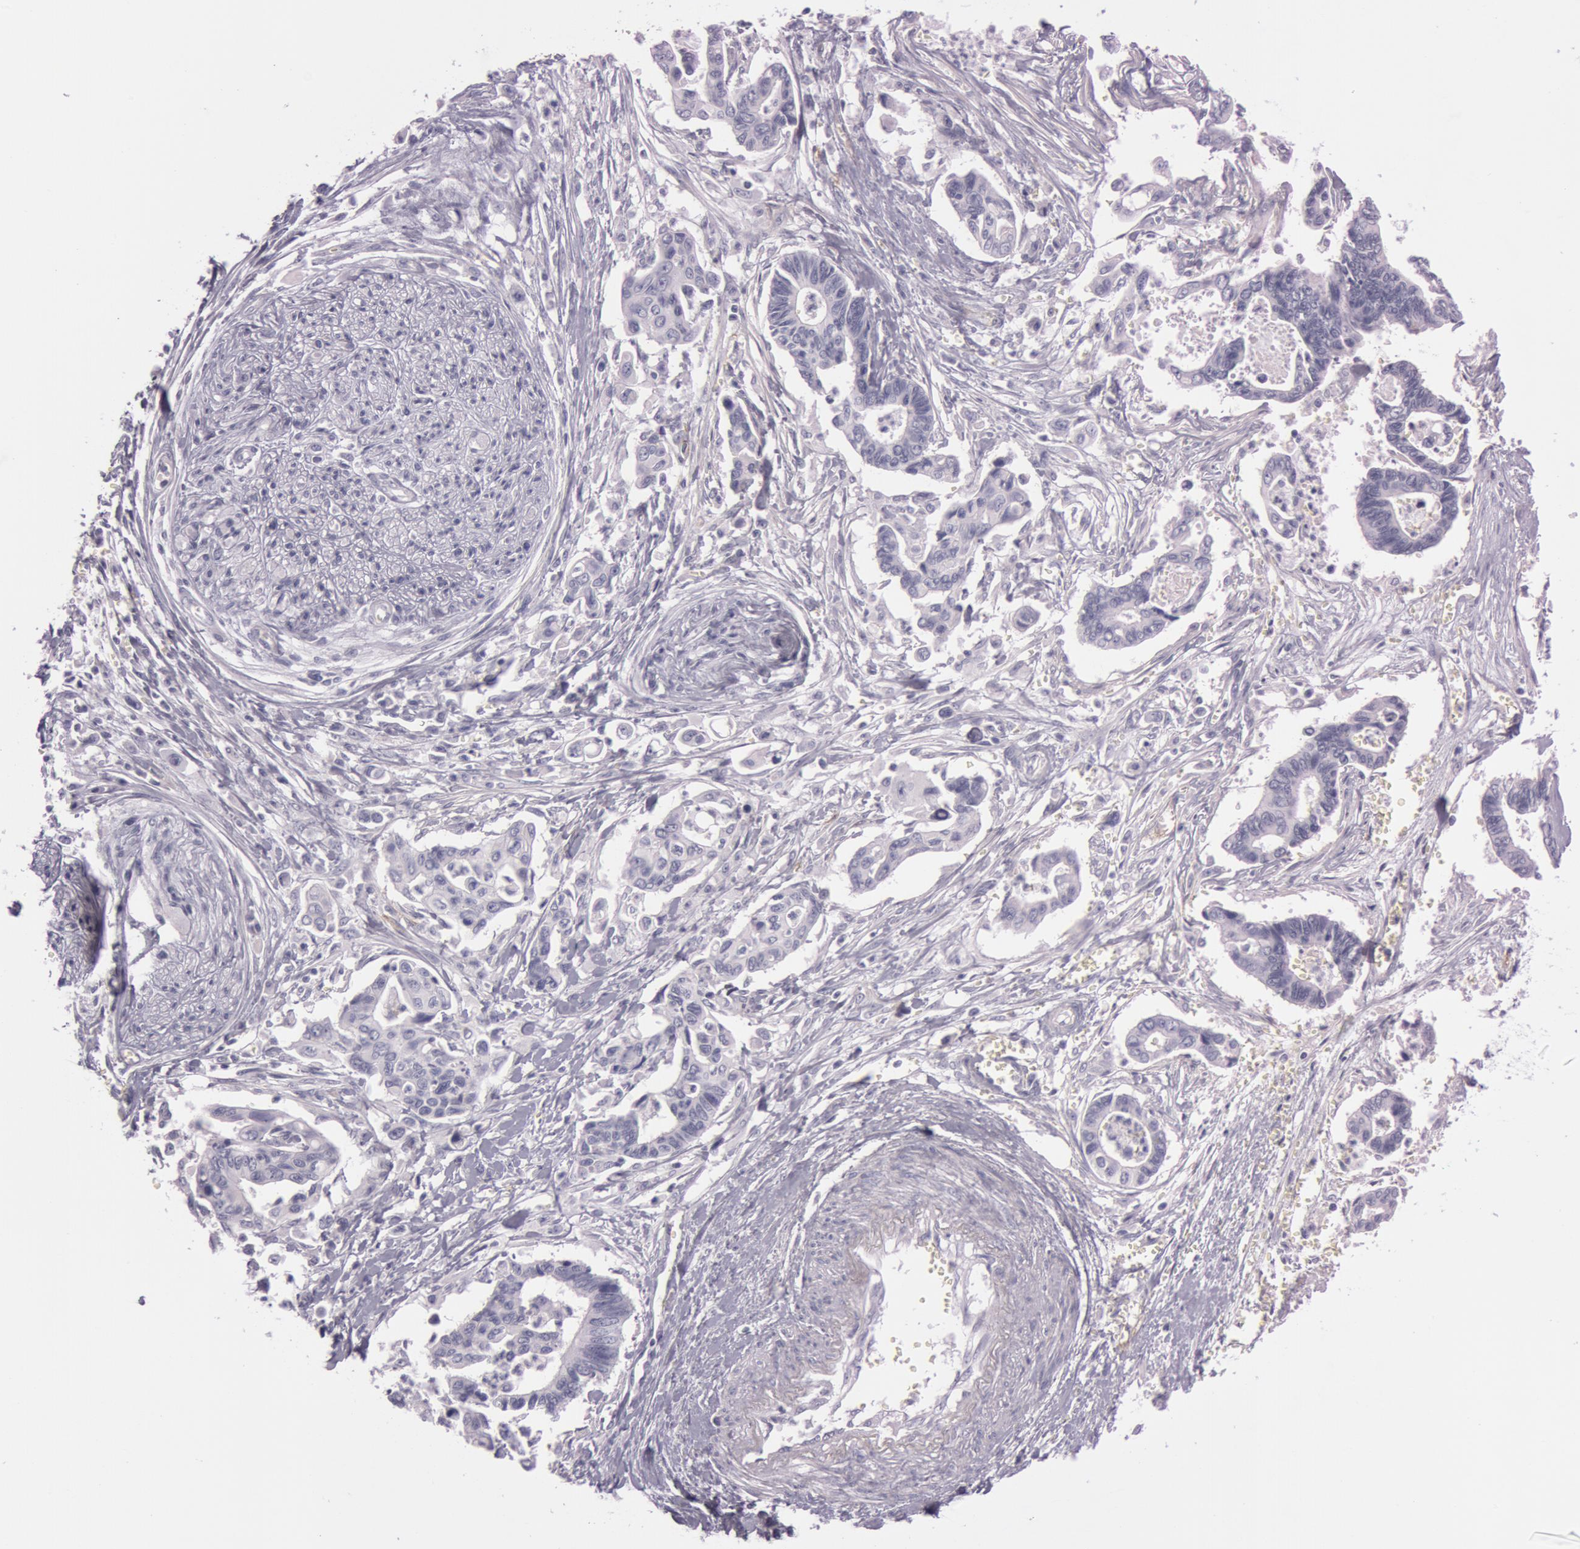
{"staining": {"intensity": "negative", "quantity": "none", "location": "none"}, "tissue": "pancreatic cancer", "cell_type": "Tumor cells", "image_type": "cancer", "snomed": [{"axis": "morphology", "description": "Adenocarcinoma, NOS"}, {"axis": "topography", "description": "Pancreas"}], "caption": "Adenocarcinoma (pancreatic) was stained to show a protein in brown. There is no significant expression in tumor cells.", "gene": "FOLH1", "patient": {"sex": "female", "age": 70}}